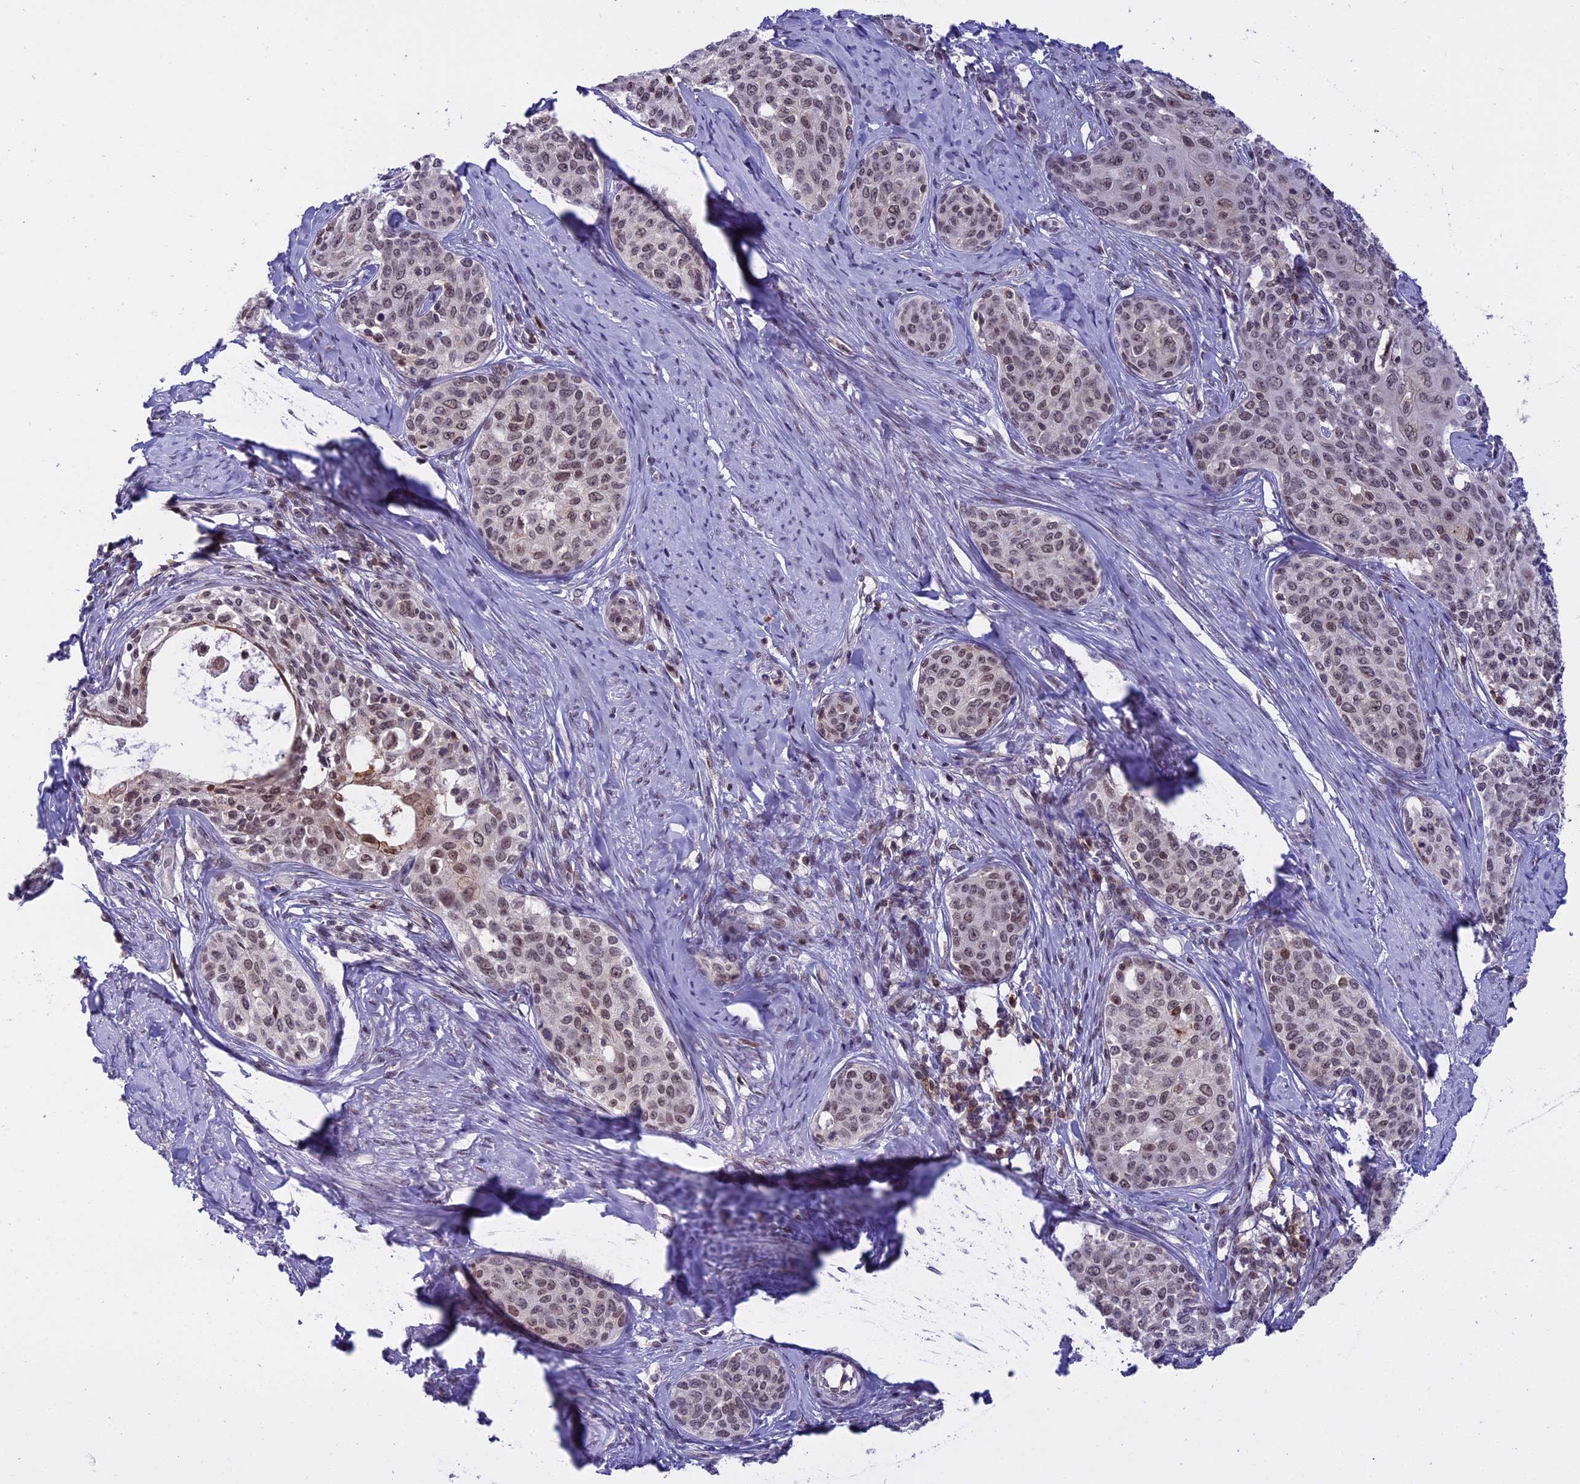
{"staining": {"intensity": "weak", "quantity": ">75%", "location": "nuclear"}, "tissue": "cervical cancer", "cell_type": "Tumor cells", "image_type": "cancer", "snomed": [{"axis": "morphology", "description": "Squamous cell carcinoma, NOS"}, {"axis": "morphology", "description": "Adenocarcinoma, NOS"}, {"axis": "topography", "description": "Cervix"}], "caption": "An image showing weak nuclear staining in approximately >75% of tumor cells in cervical cancer (squamous cell carcinoma), as visualized by brown immunohistochemical staining.", "gene": "TADA3", "patient": {"sex": "female", "age": 52}}